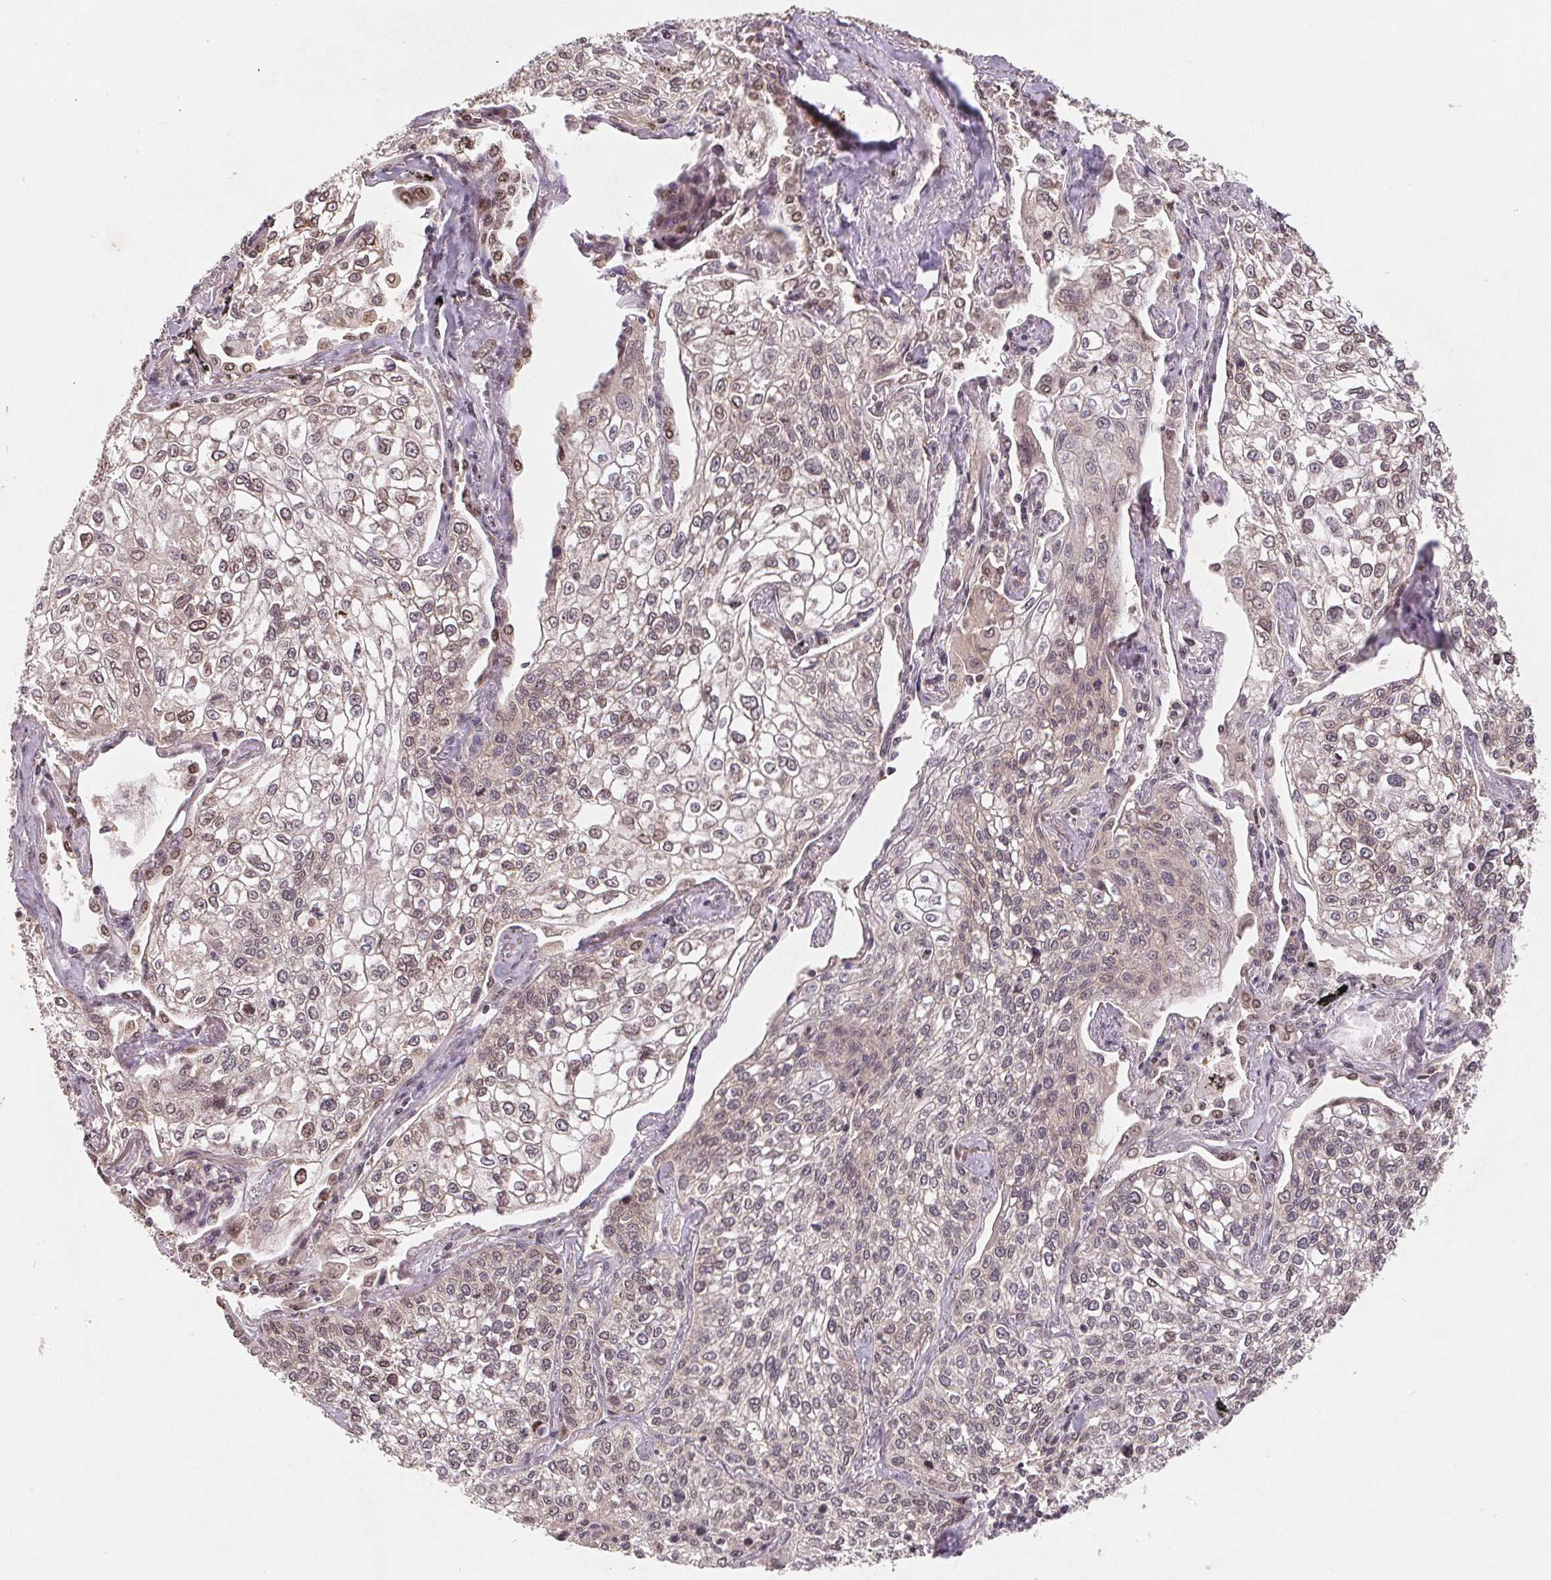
{"staining": {"intensity": "weak", "quantity": "<25%", "location": "nuclear"}, "tissue": "lung cancer", "cell_type": "Tumor cells", "image_type": "cancer", "snomed": [{"axis": "morphology", "description": "Squamous cell carcinoma, NOS"}, {"axis": "topography", "description": "Lung"}], "caption": "The image shows no significant positivity in tumor cells of lung cancer.", "gene": "HMGN3", "patient": {"sex": "male", "age": 74}}